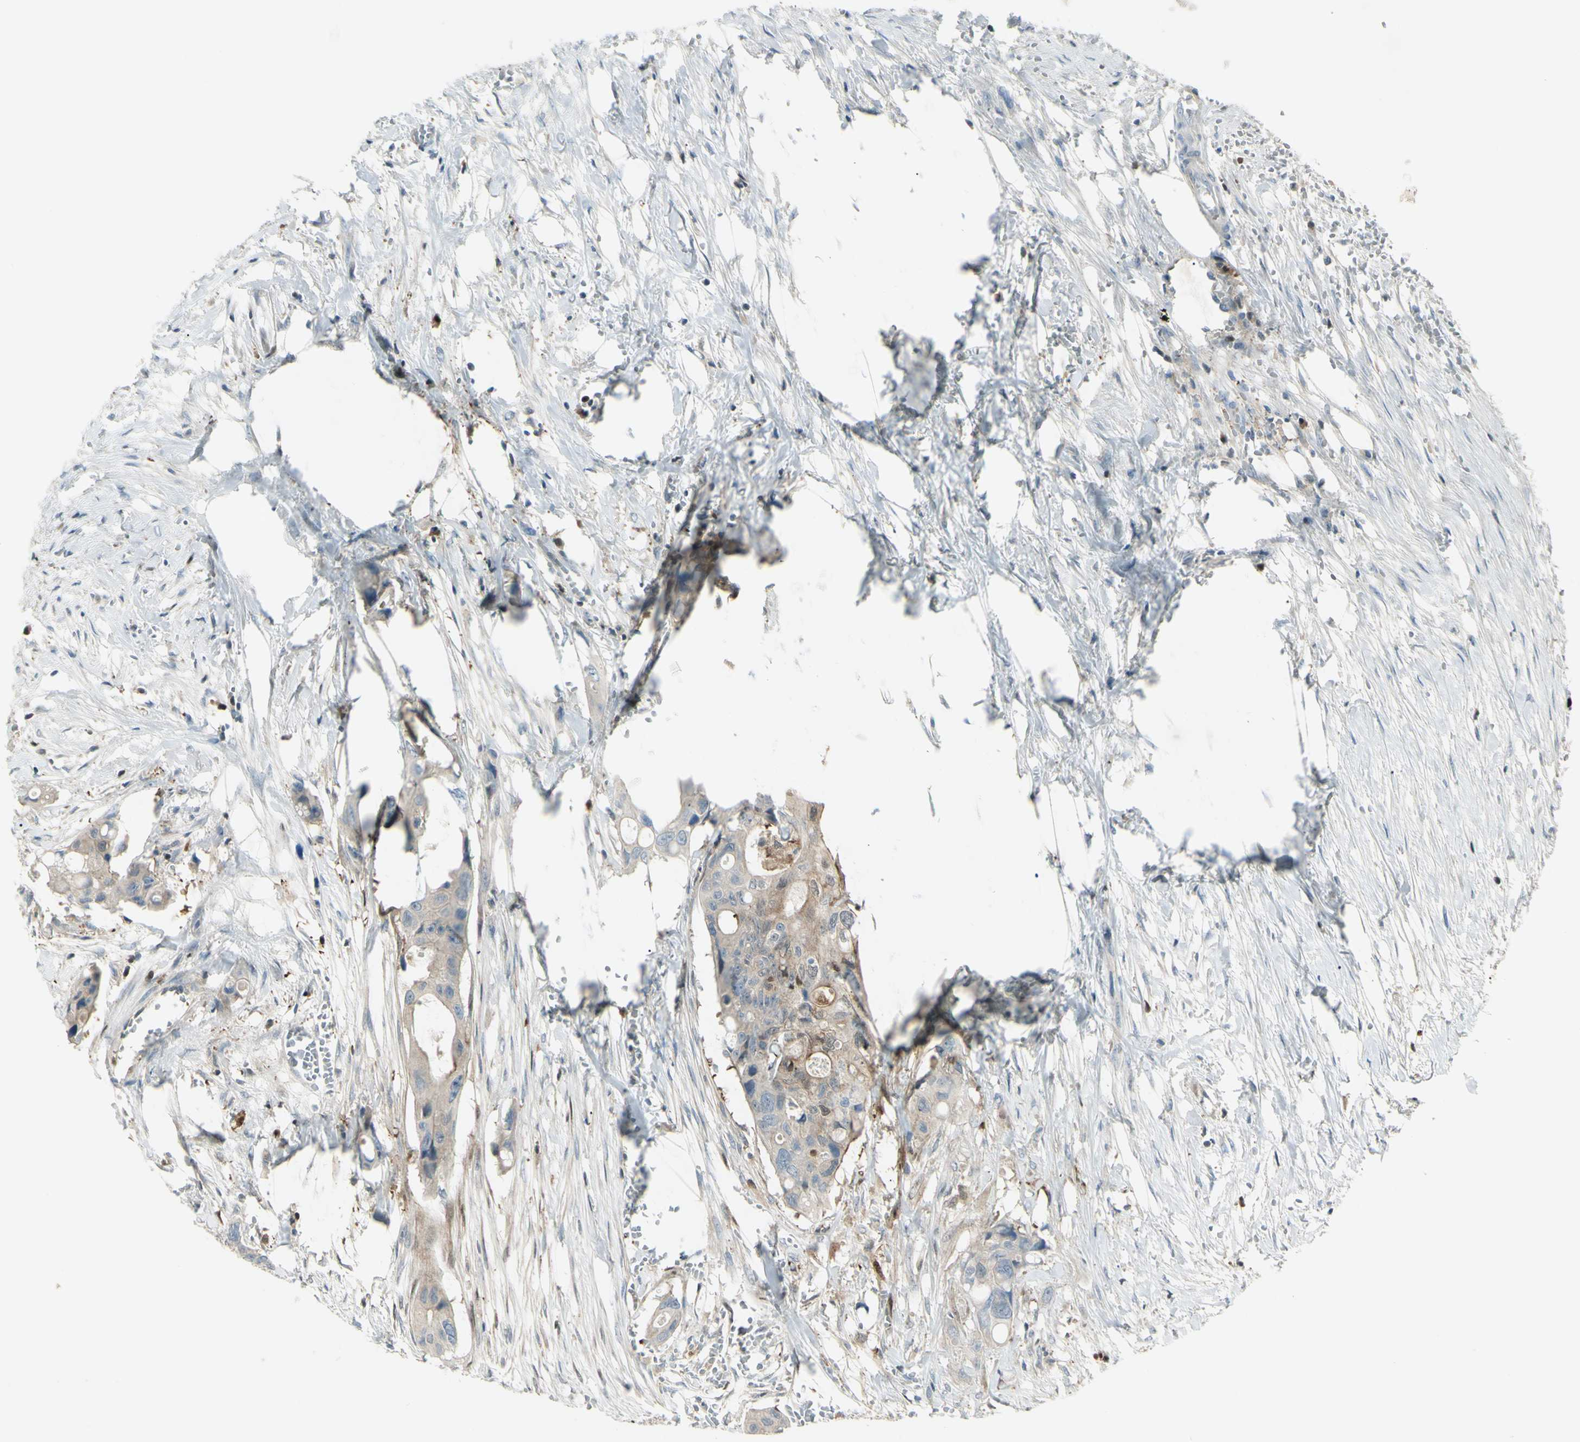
{"staining": {"intensity": "weak", "quantity": "25%-75%", "location": "cytoplasmic/membranous"}, "tissue": "colorectal cancer", "cell_type": "Tumor cells", "image_type": "cancer", "snomed": [{"axis": "morphology", "description": "Adenocarcinoma, NOS"}, {"axis": "topography", "description": "Colon"}], "caption": "Protein positivity by immunohistochemistry exhibits weak cytoplasmic/membranous staining in about 25%-75% of tumor cells in colorectal adenocarcinoma.", "gene": "C1orf159", "patient": {"sex": "female", "age": 57}}